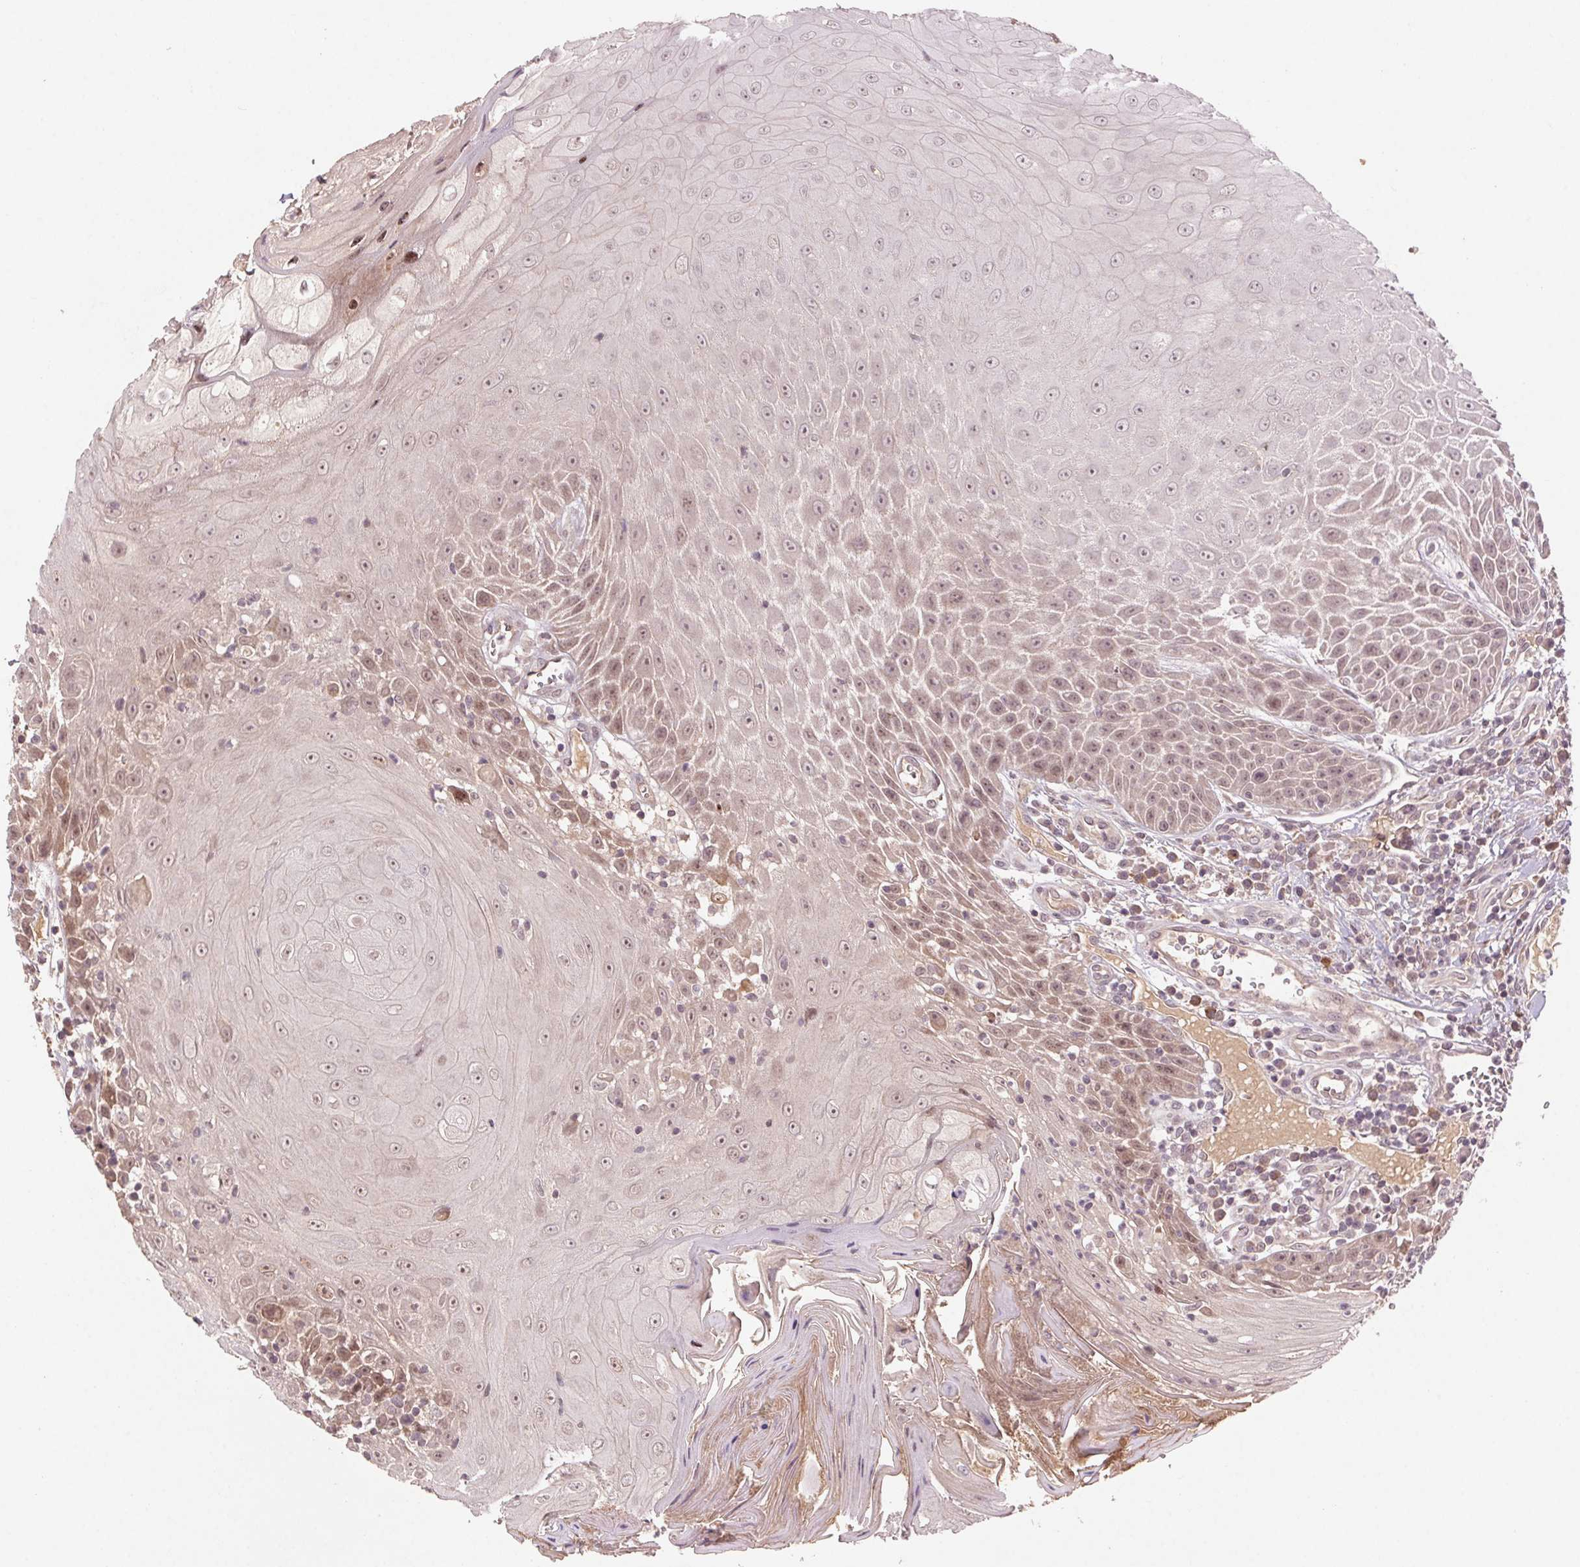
{"staining": {"intensity": "weak", "quantity": "25%-75%", "location": "nuclear"}, "tissue": "head and neck cancer", "cell_type": "Tumor cells", "image_type": "cancer", "snomed": [{"axis": "morphology", "description": "Squamous cell carcinoma, NOS"}, {"axis": "topography", "description": "Head-Neck"}], "caption": "Head and neck squamous cell carcinoma was stained to show a protein in brown. There is low levels of weak nuclear positivity in approximately 25%-75% of tumor cells.", "gene": "SMLR1", "patient": {"sex": "male", "age": 52}}